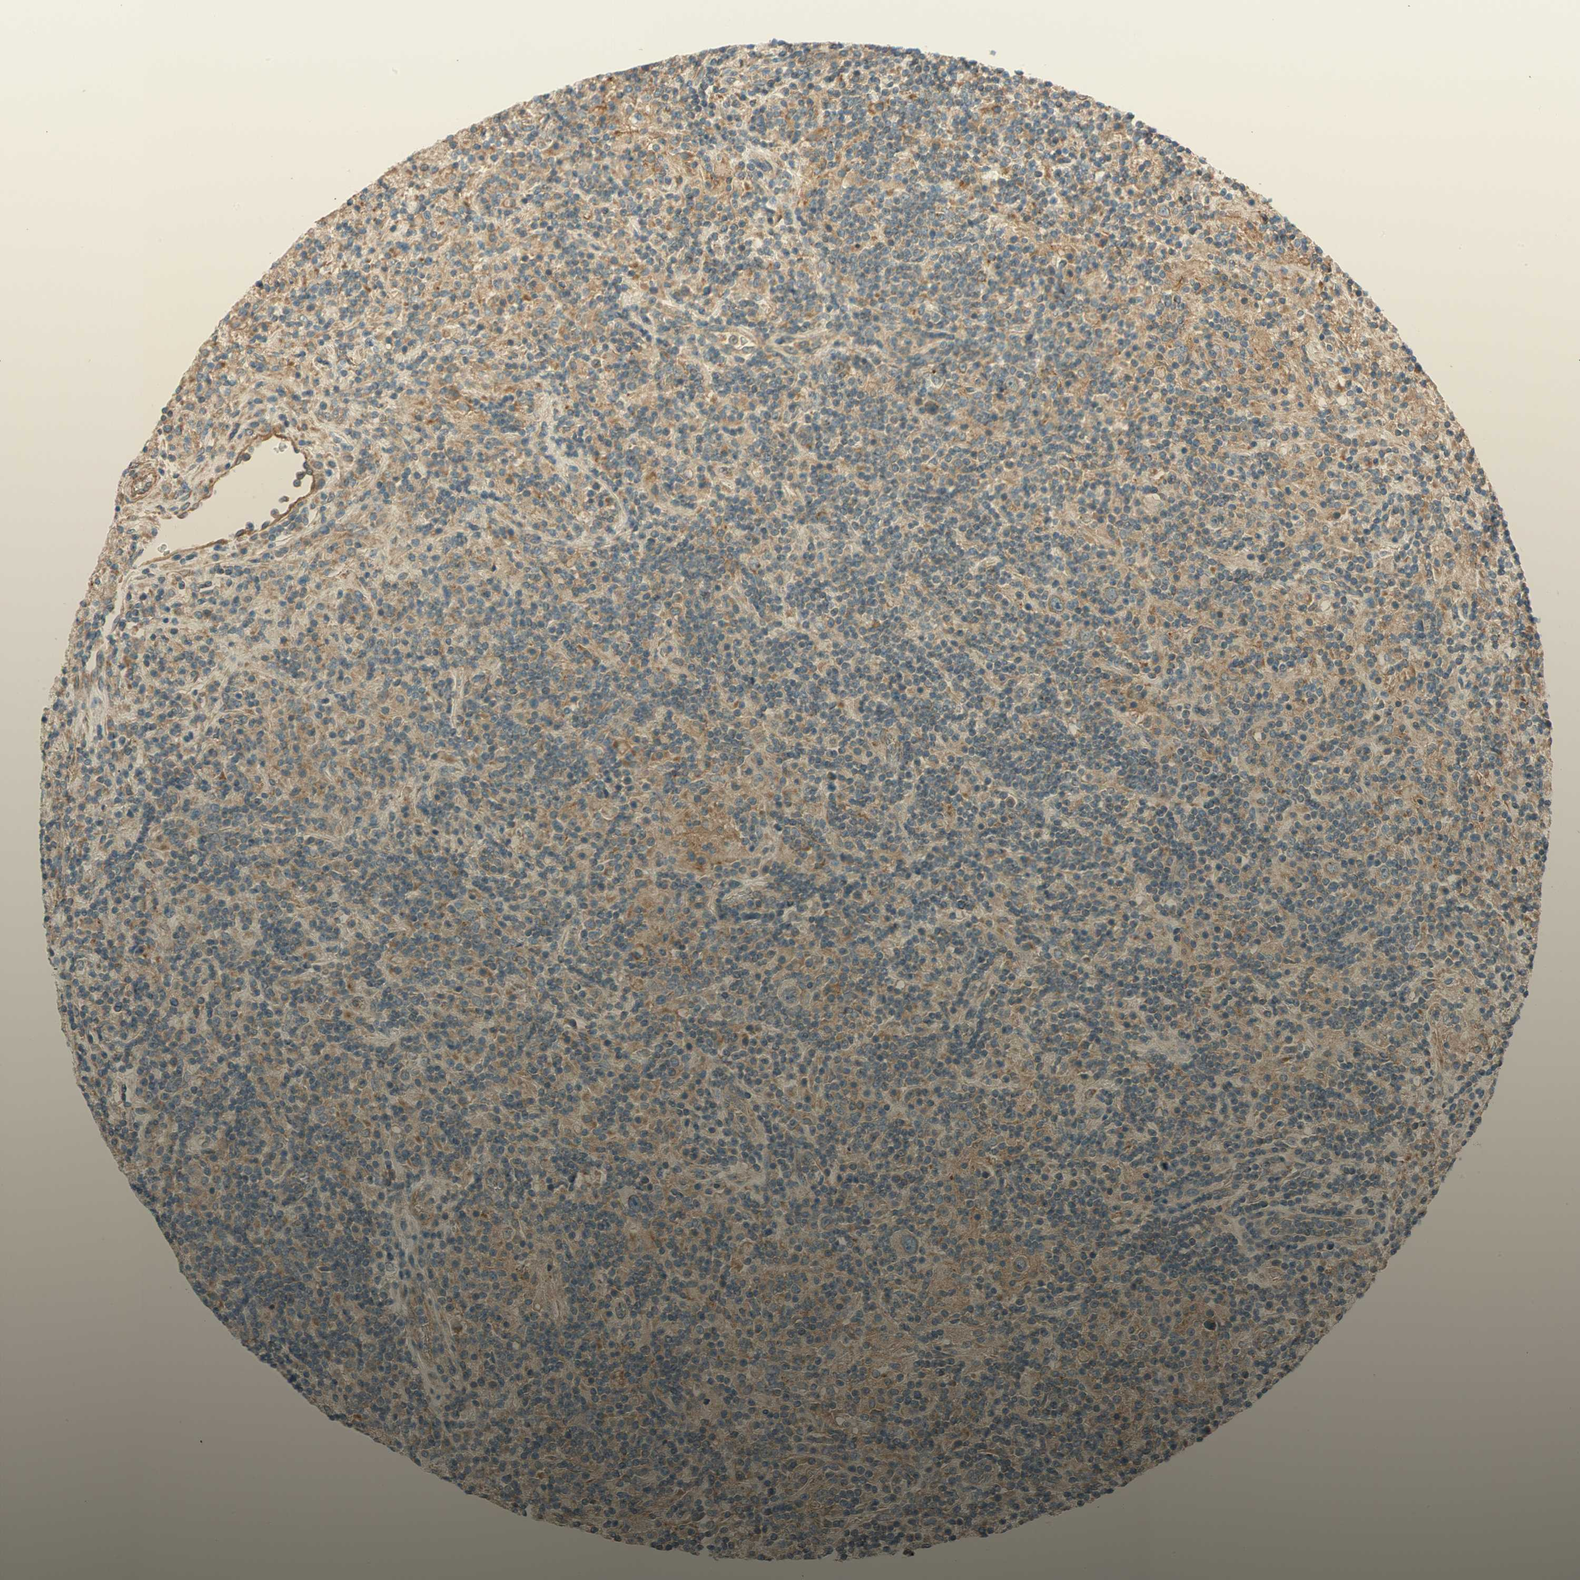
{"staining": {"intensity": "weak", "quantity": ">75%", "location": "cytoplasmic/membranous"}, "tissue": "lymphoma", "cell_type": "Tumor cells", "image_type": "cancer", "snomed": [{"axis": "morphology", "description": "Hodgkin's disease, NOS"}, {"axis": "topography", "description": "Lymph node"}], "caption": "About >75% of tumor cells in Hodgkin's disease display weak cytoplasmic/membranous protein positivity as visualized by brown immunohistochemical staining.", "gene": "PHYH", "patient": {"sex": "male", "age": 70}}